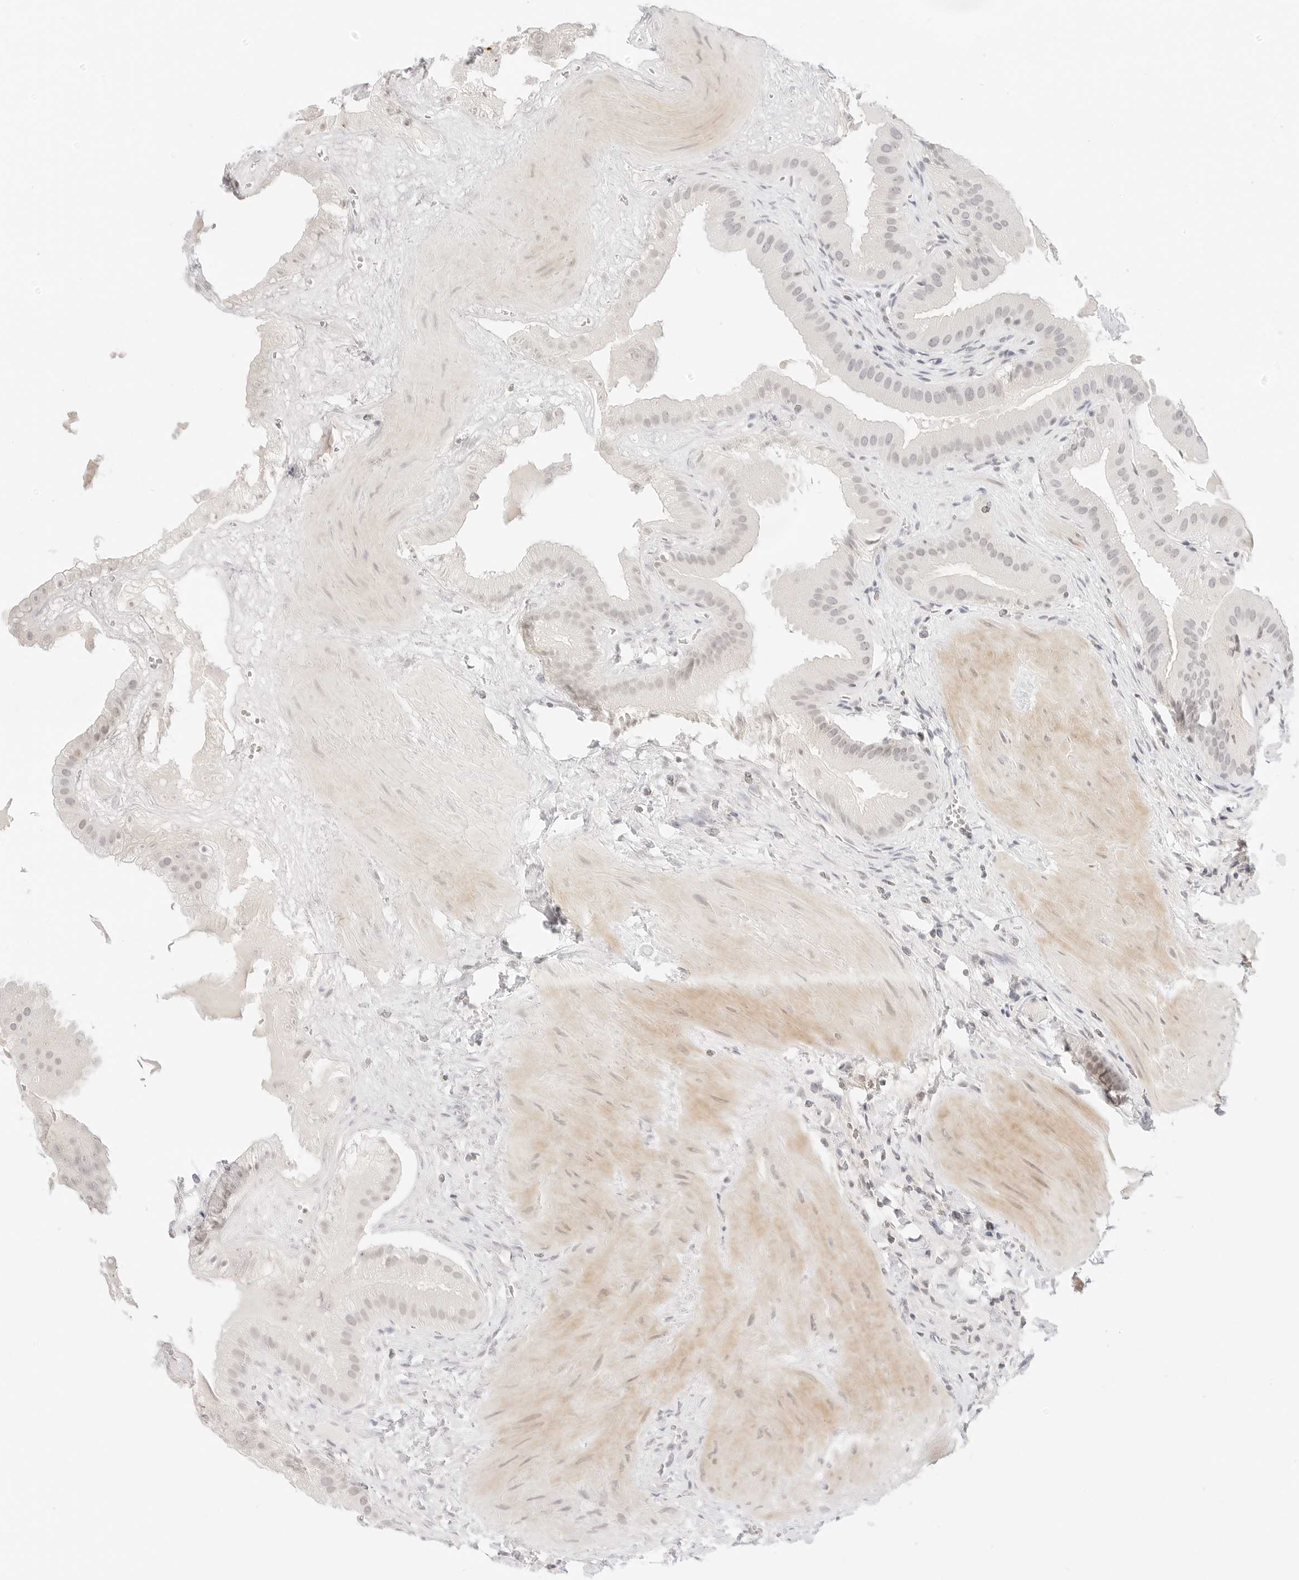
{"staining": {"intensity": "weak", "quantity": "25%-75%", "location": "cytoplasmic/membranous,nuclear"}, "tissue": "gallbladder", "cell_type": "Glandular cells", "image_type": "normal", "snomed": [{"axis": "morphology", "description": "Normal tissue, NOS"}, {"axis": "topography", "description": "Gallbladder"}], "caption": "A high-resolution image shows immunohistochemistry (IHC) staining of unremarkable gallbladder, which shows weak cytoplasmic/membranous,nuclear expression in about 25%-75% of glandular cells. Nuclei are stained in blue.", "gene": "XKR4", "patient": {"sex": "male", "age": 55}}